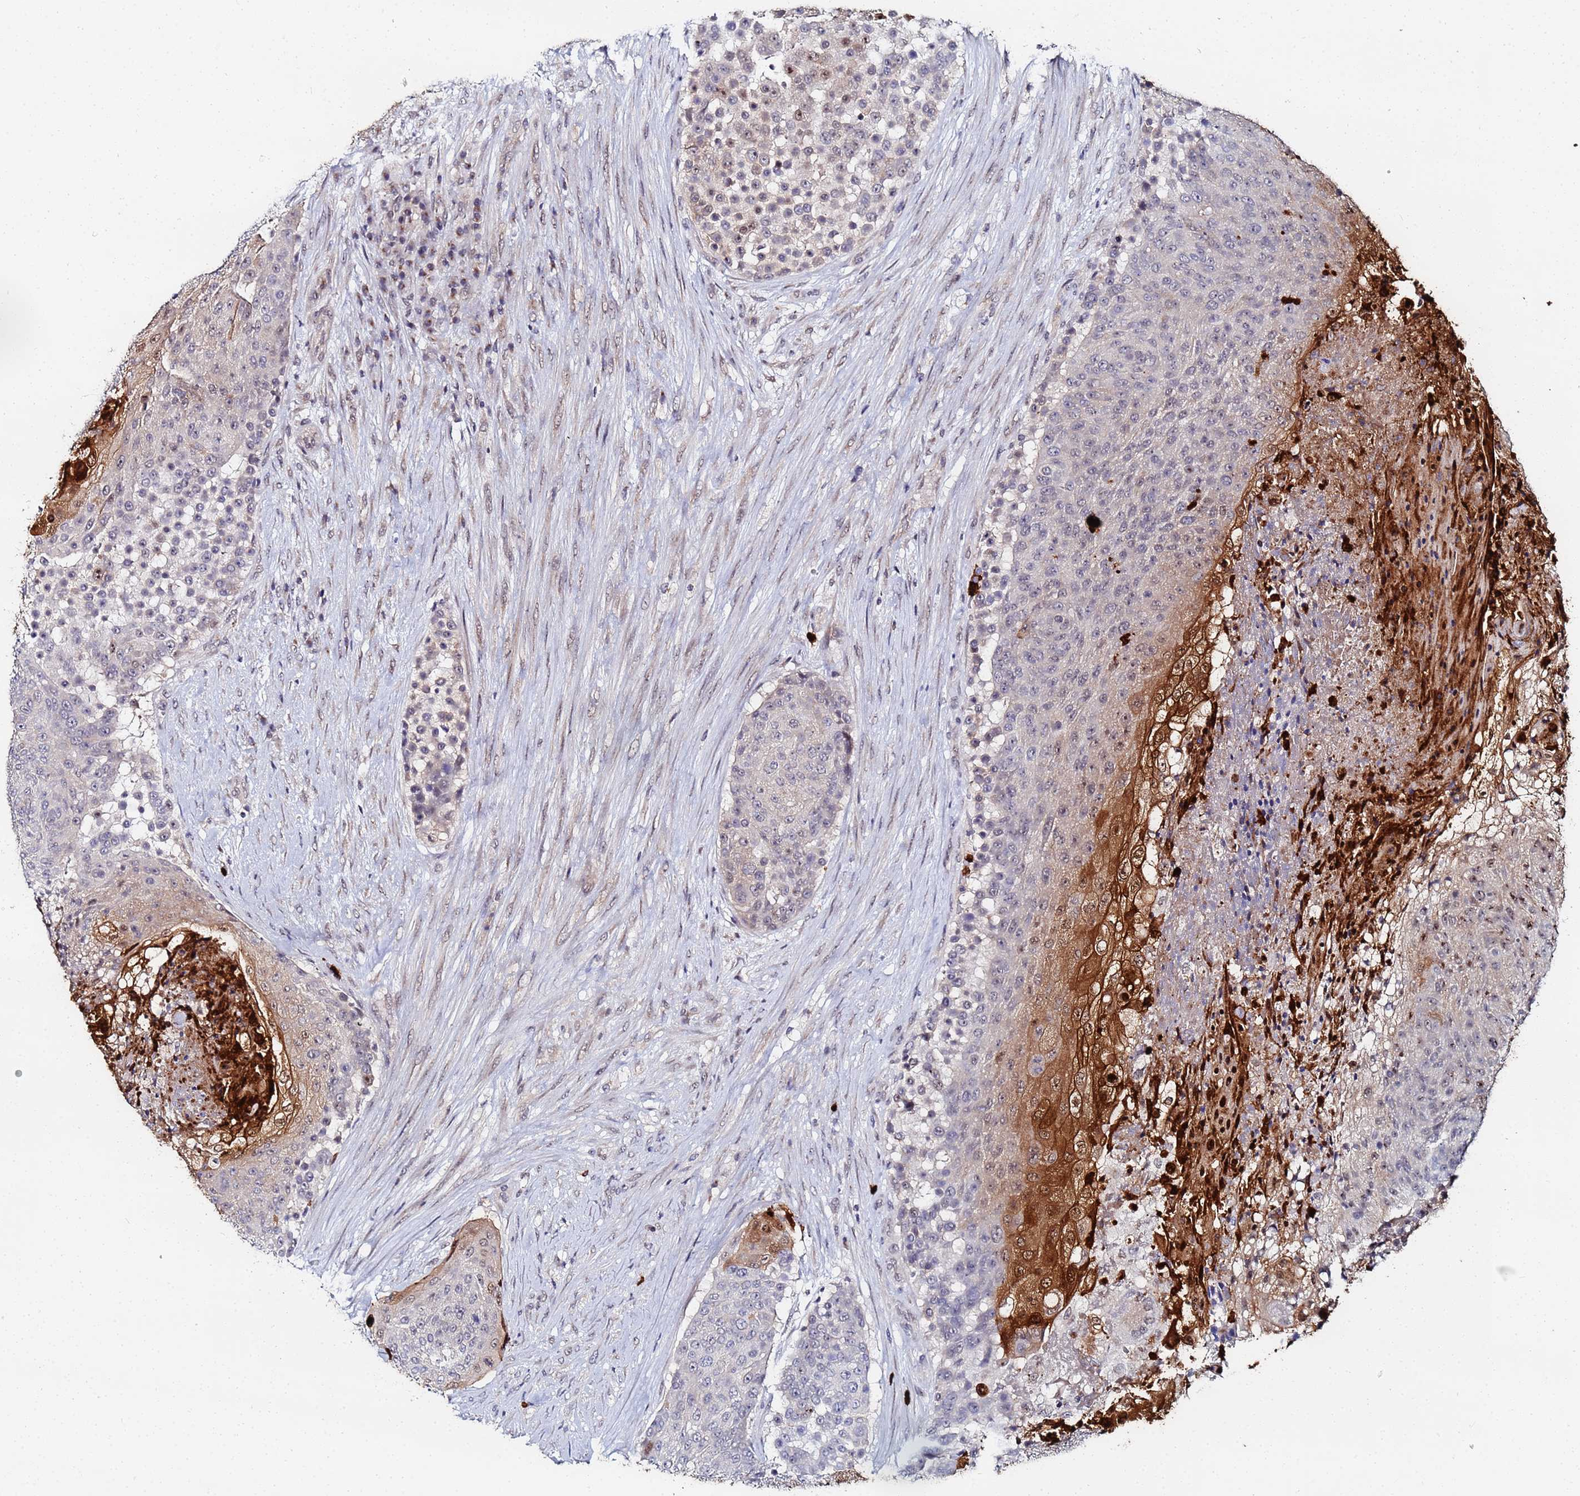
{"staining": {"intensity": "strong", "quantity": "<25%", "location": "cytoplasmic/membranous,nuclear"}, "tissue": "urothelial cancer", "cell_type": "Tumor cells", "image_type": "cancer", "snomed": [{"axis": "morphology", "description": "Urothelial carcinoma, High grade"}, {"axis": "topography", "description": "Urinary bladder"}], "caption": "The immunohistochemical stain shows strong cytoplasmic/membranous and nuclear staining in tumor cells of urothelial cancer tissue.", "gene": "MTCL1", "patient": {"sex": "female", "age": 63}}